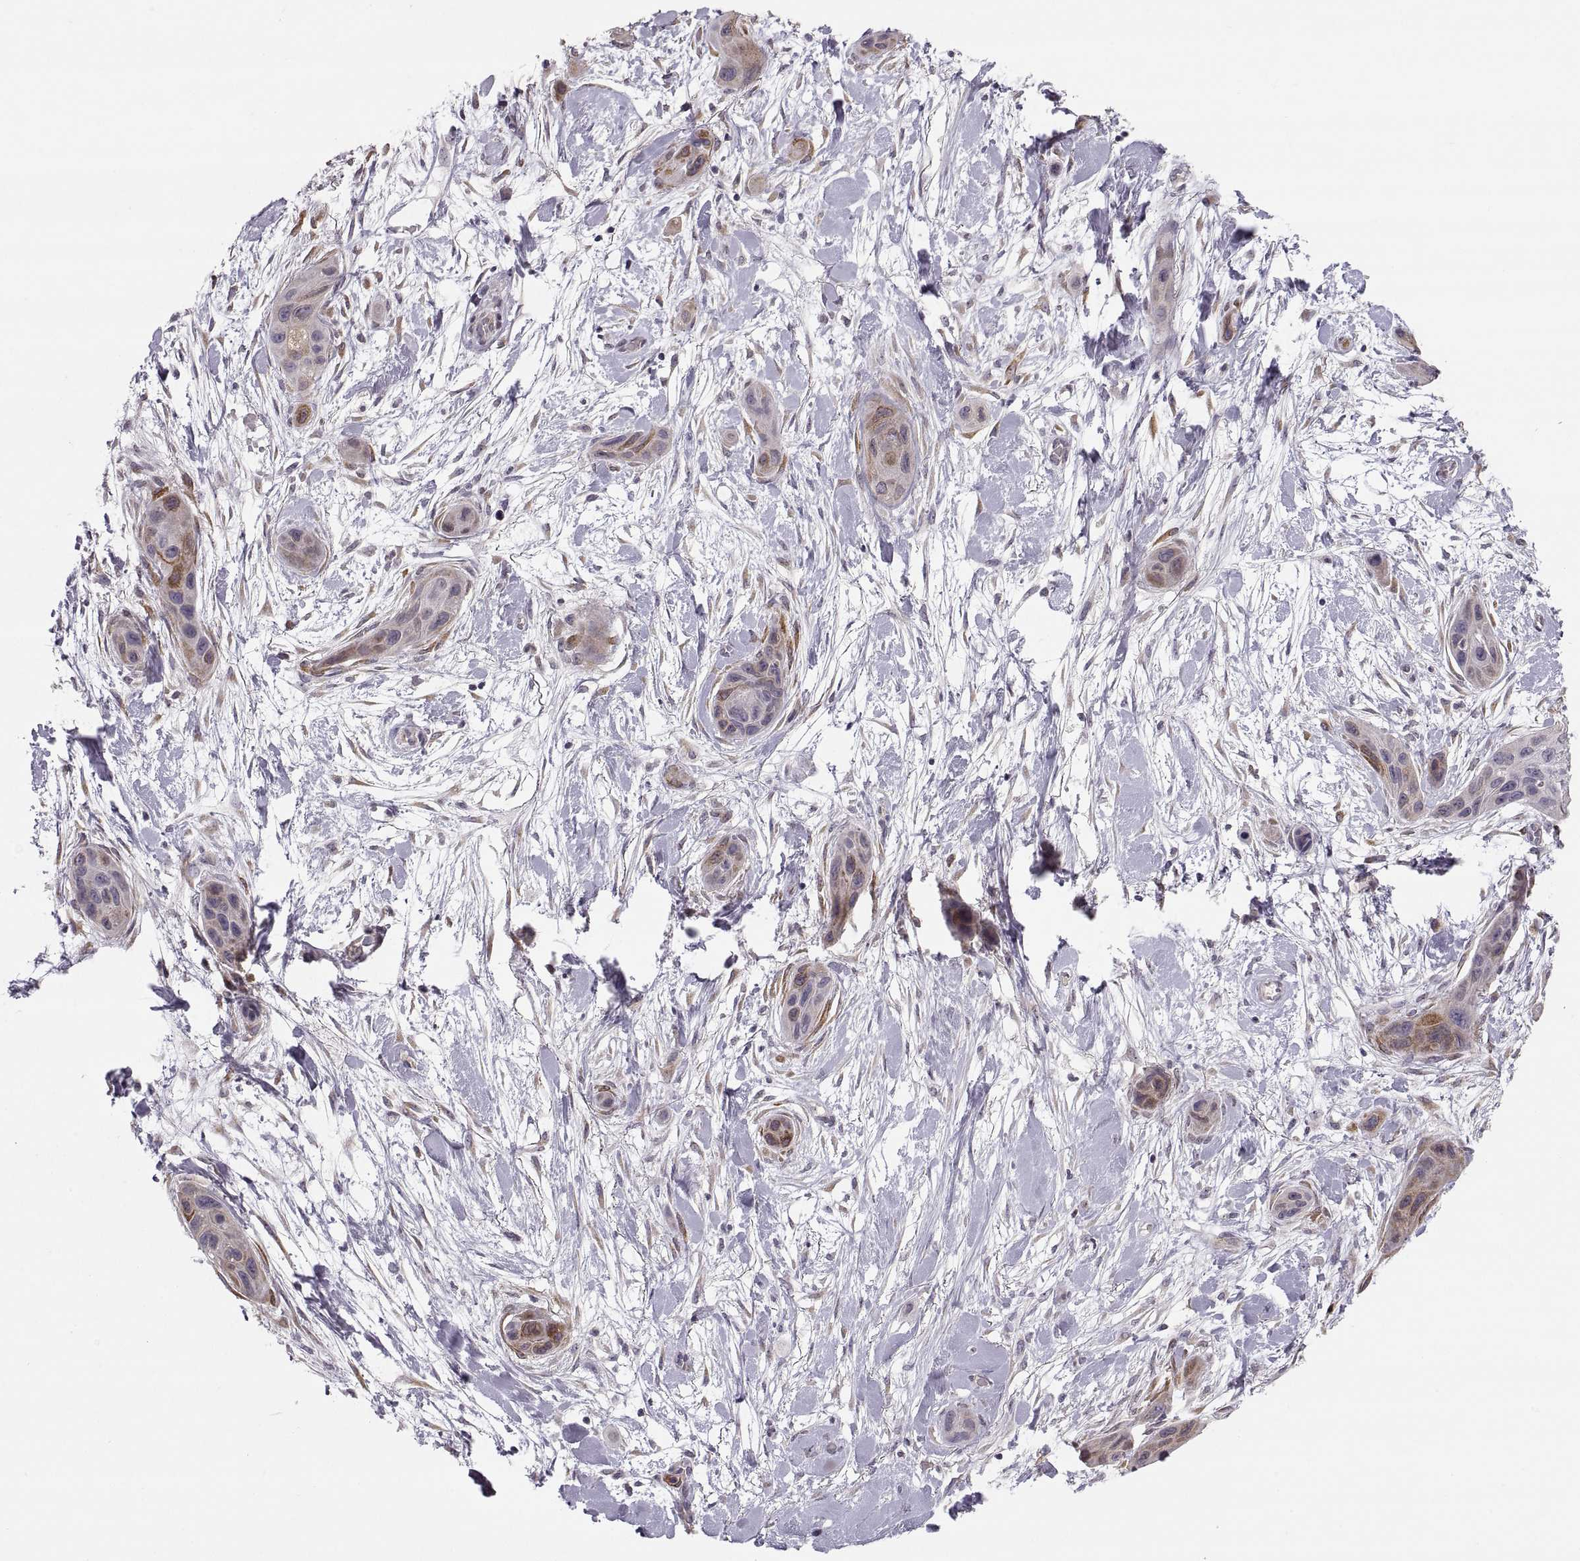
{"staining": {"intensity": "moderate", "quantity": "<25%", "location": "cytoplasmic/membranous"}, "tissue": "skin cancer", "cell_type": "Tumor cells", "image_type": "cancer", "snomed": [{"axis": "morphology", "description": "Squamous cell carcinoma, NOS"}, {"axis": "topography", "description": "Skin"}], "caption": "This micrograph reveals IHC staining of human skin cancer (squamous cell carcinoma), with low moderate cytoplasmic/membranous positivity in approximately <25% of tumor cells.", "gene": "HMGCR", "patient": {"sex": "male", "age": 79}}